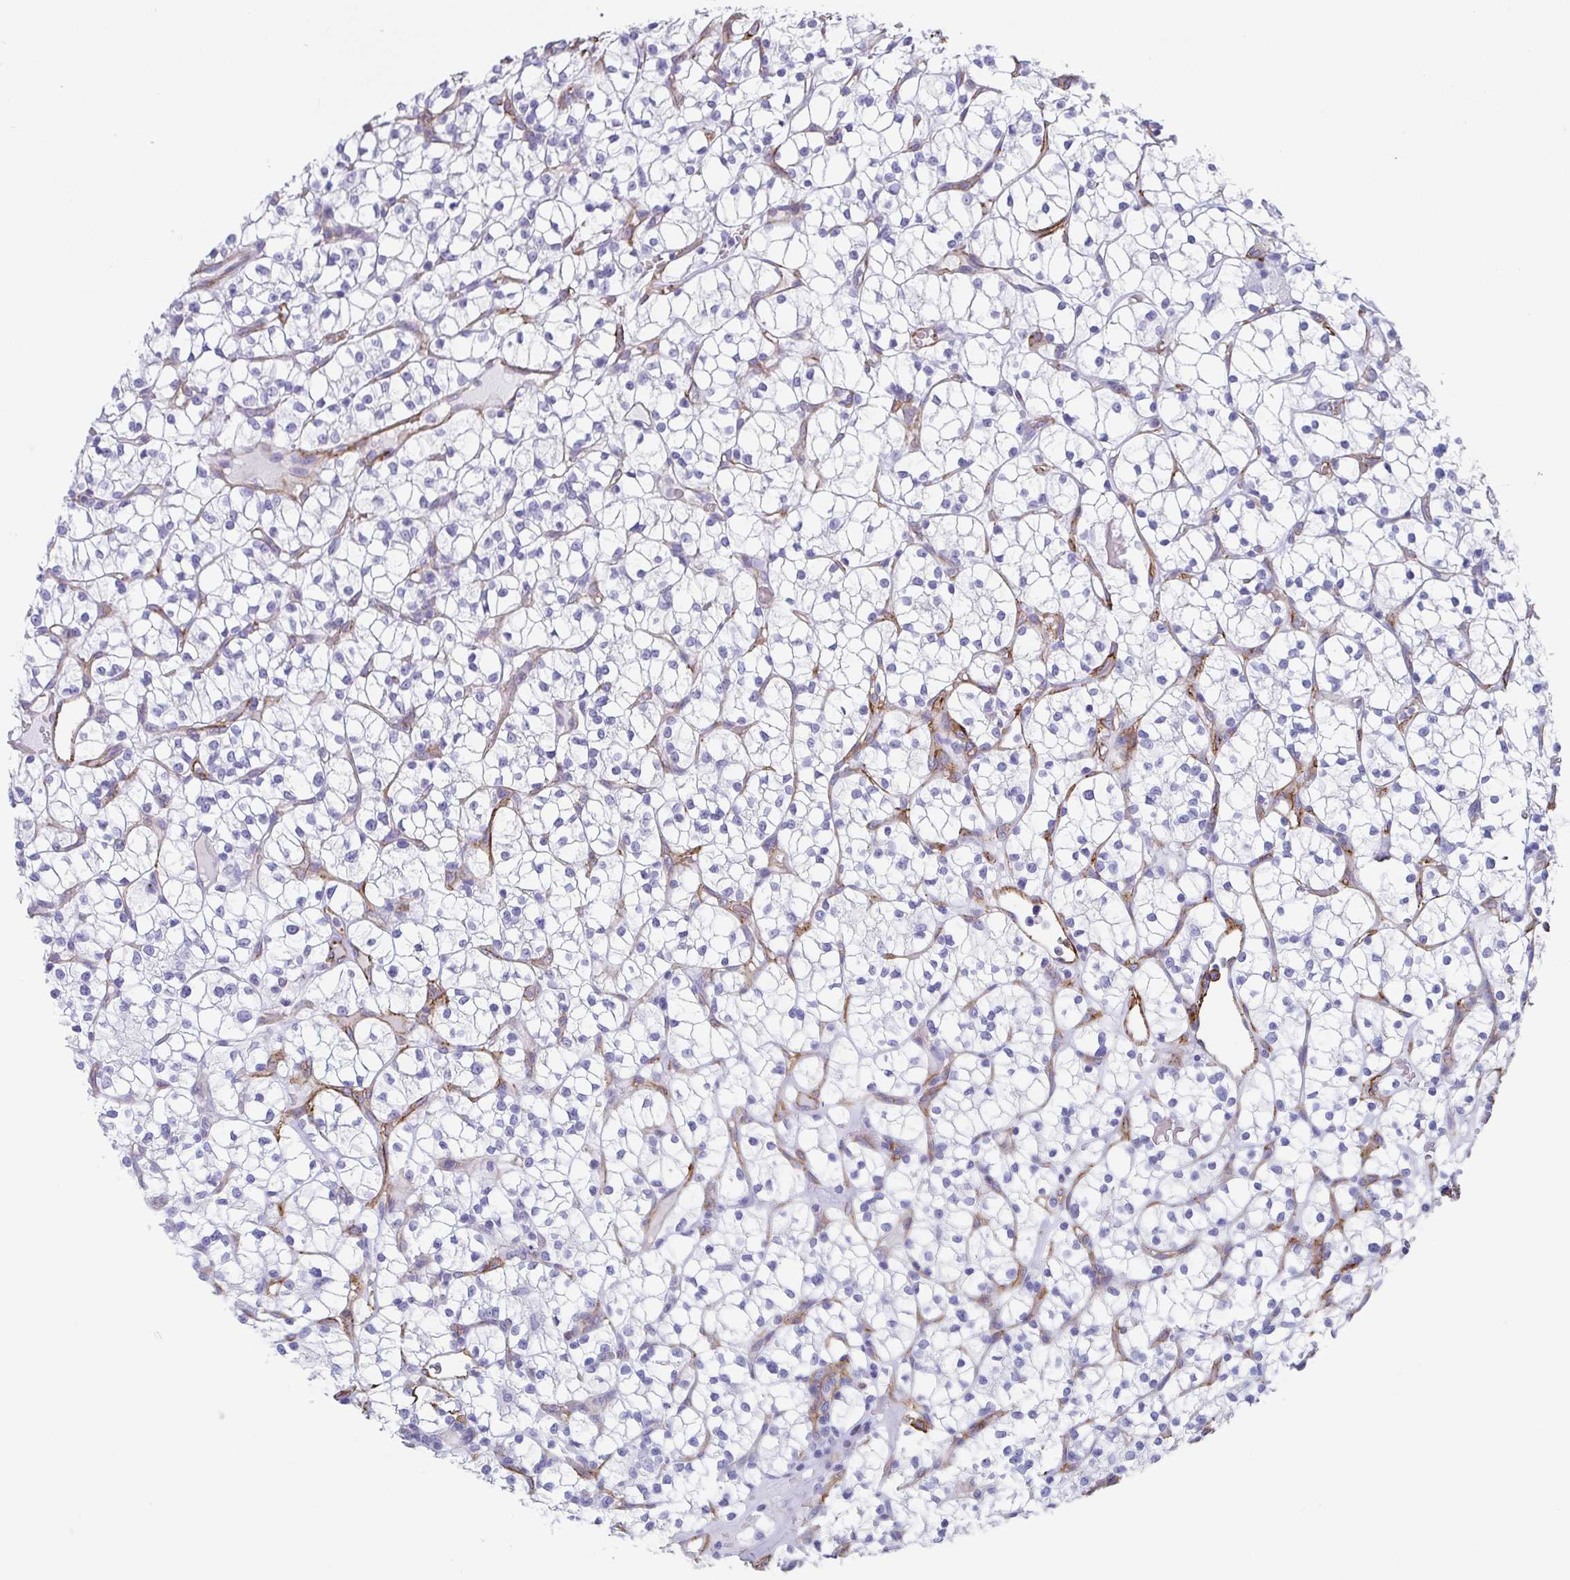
{"staining": {"intensity": "negative", "quantity": "none", "location": "none"}, "tissue": "renal cancer", "cell_type": "Tumor cells", "image_type": "cancer", "snomed": [{"axis": "morphology", "description": "Adenocarcinoma, NOS"}, {"axis": "topography", "description": "Kidney"}], "caption": "Histopathology image shows no significant protein positivity in tumor cells of renal cancer (adenocarcinoma). Brightfield microscopy of immunohistochemistry stained with DAB (brown) and hematoxylin (blue), captured at high magnification.", "gene": "DBN1", "patient": {"sex": "female", "age": 64}}